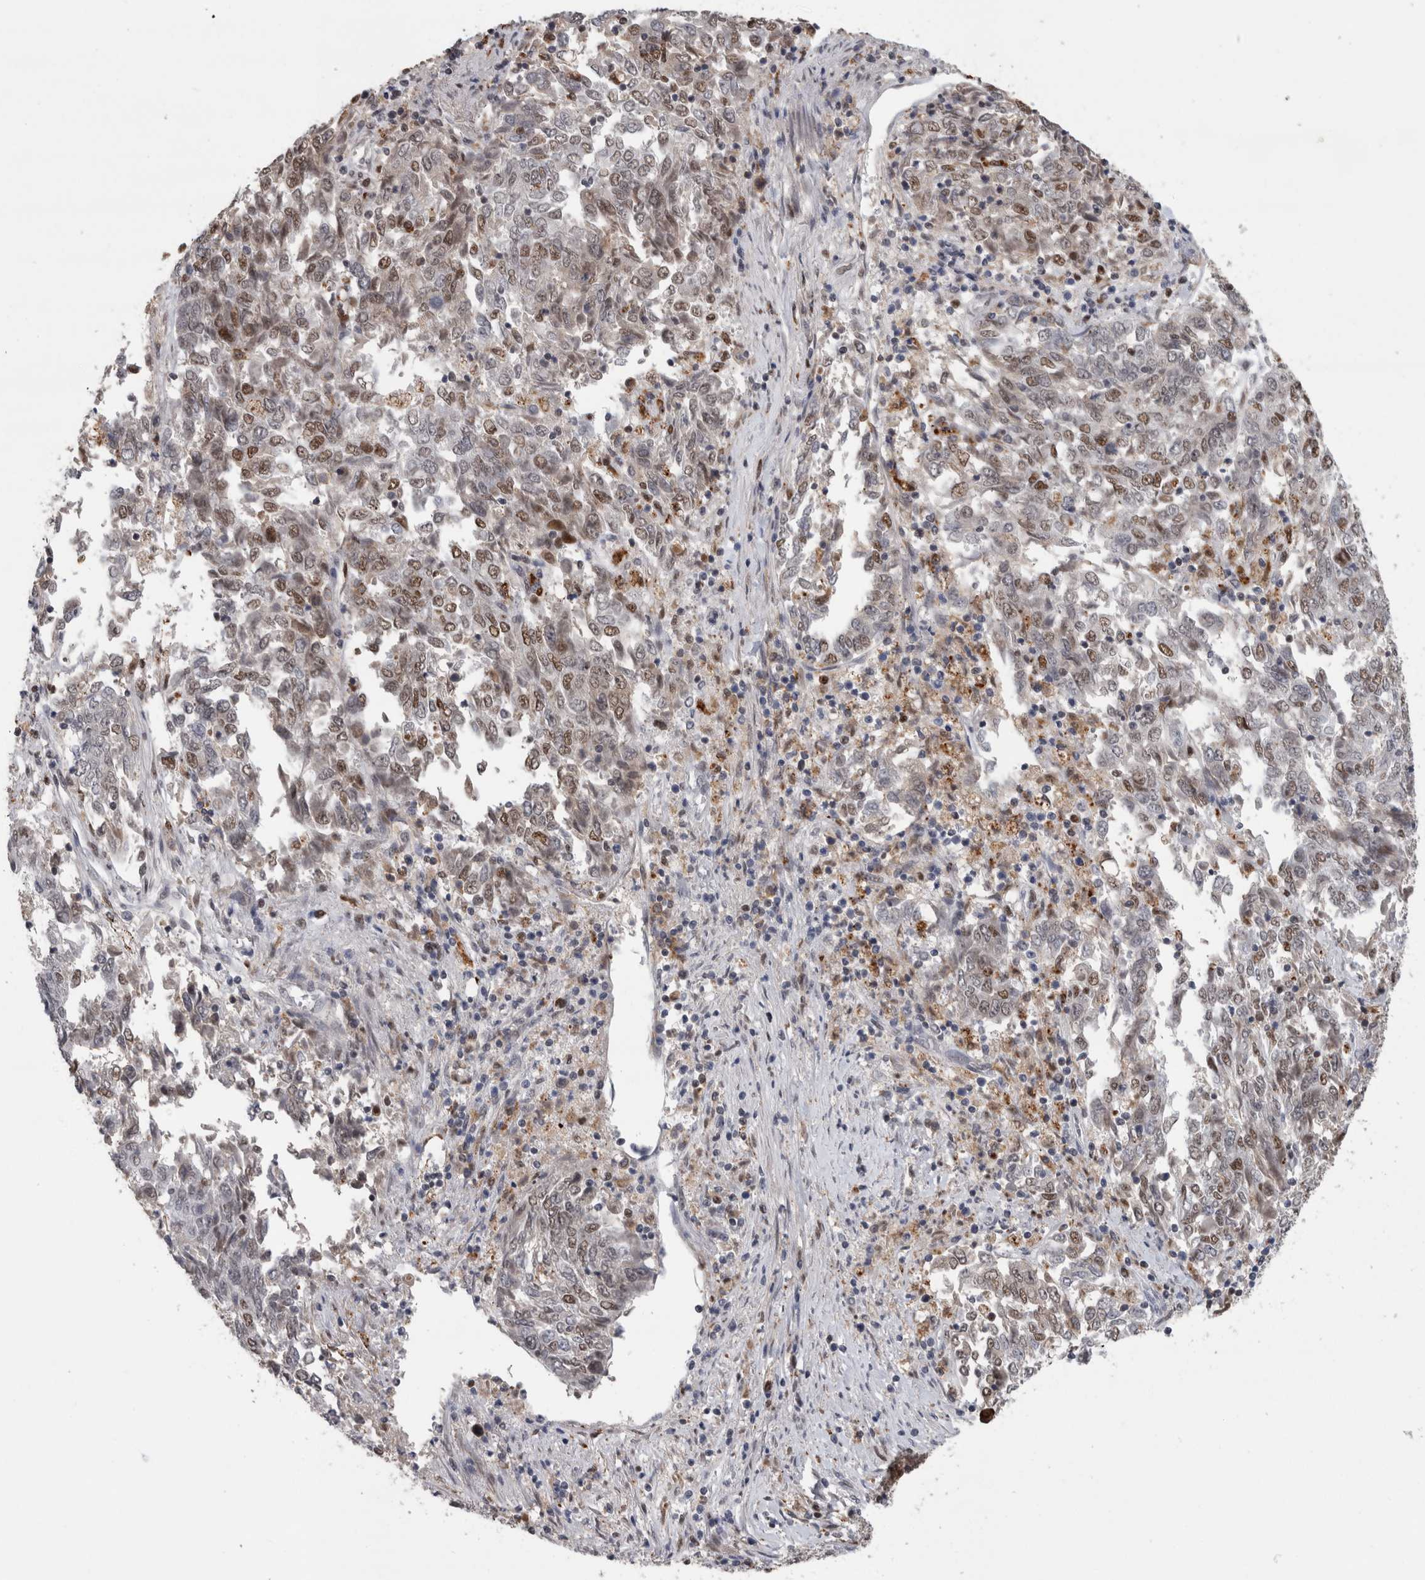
{"staining": {"intensity": "moderate", "quantity": "25%-75%", "location": "nuclear"}, "tissue": "endometrial cancer", "cell_type": "Tumor cells", "image_type": "cancer", "snomed": [{"axis": "morphology", "description": "Adenocarcinoma, NOS"}, {"axis": "topography", "description": "Endometrium"}], "caption": "Protein analysis of endometrial adenocarcinoma tissue reveals moderate nuclear expression in approximately 25%-75% of tumor cells.", "gene": "POLD2", "patient": {"sex": "female", "age": 80}}